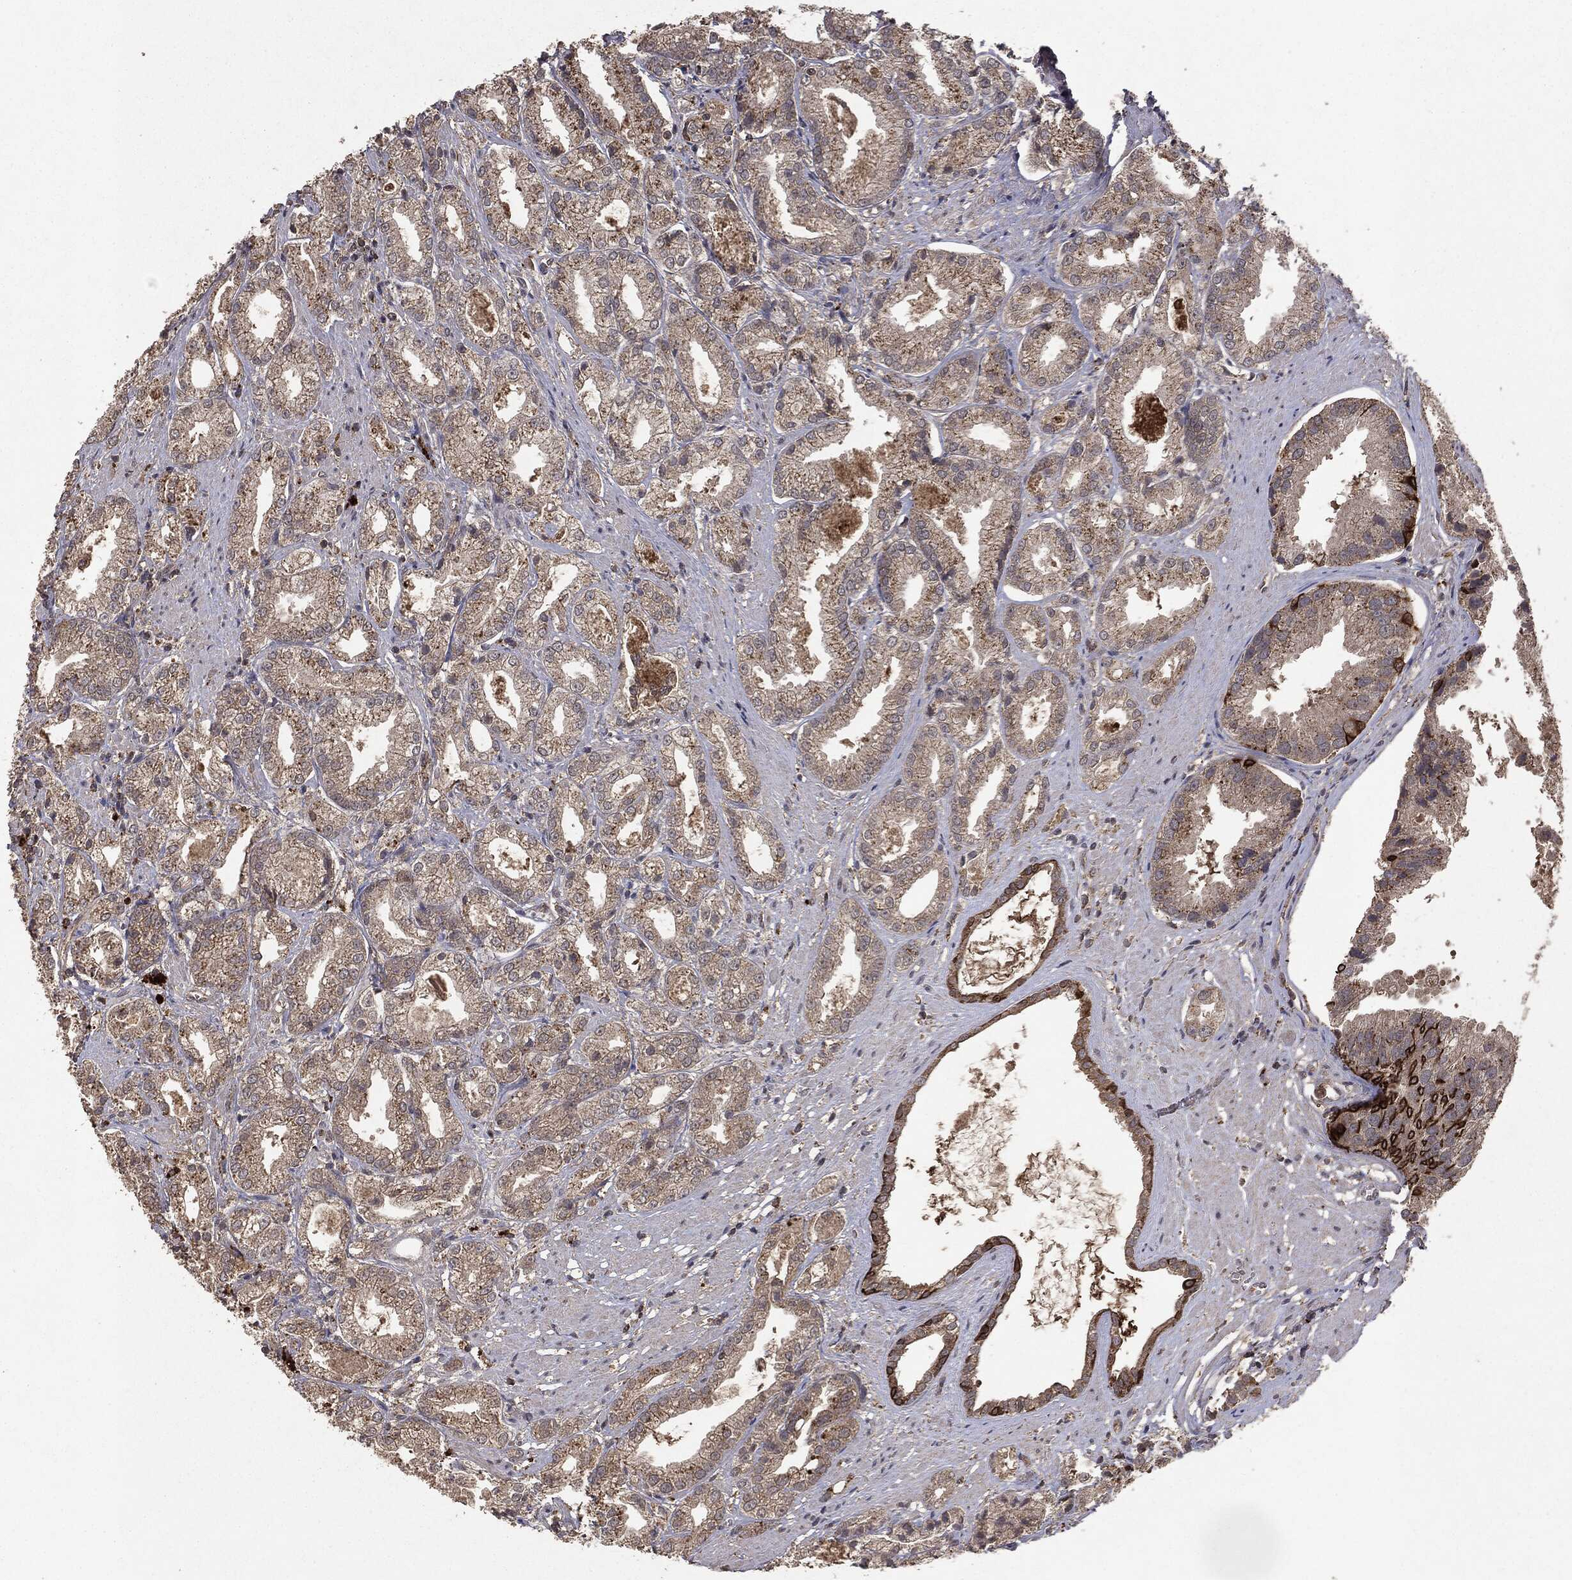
{"staining": {"intensity": "negative", "quantity": "none", "location": "none"}, "tissue": "prostate cancer", "cell_type": "Tumor cells", "image_type": "cancer", "snomed": [{"axis": "morphology", "description": "Adenocarcinoma, High grade"}, {"axis": "topography", "description": "Prostate"}], "caption": "This is a photomicrograph of immunohistochemistry (IHC) staining of adenocarcinoma (high-grade) (prostate), which shows no expression in tumor cells.", "gene": "MTOR", "patient": {"sex": "male", "age": 61}}